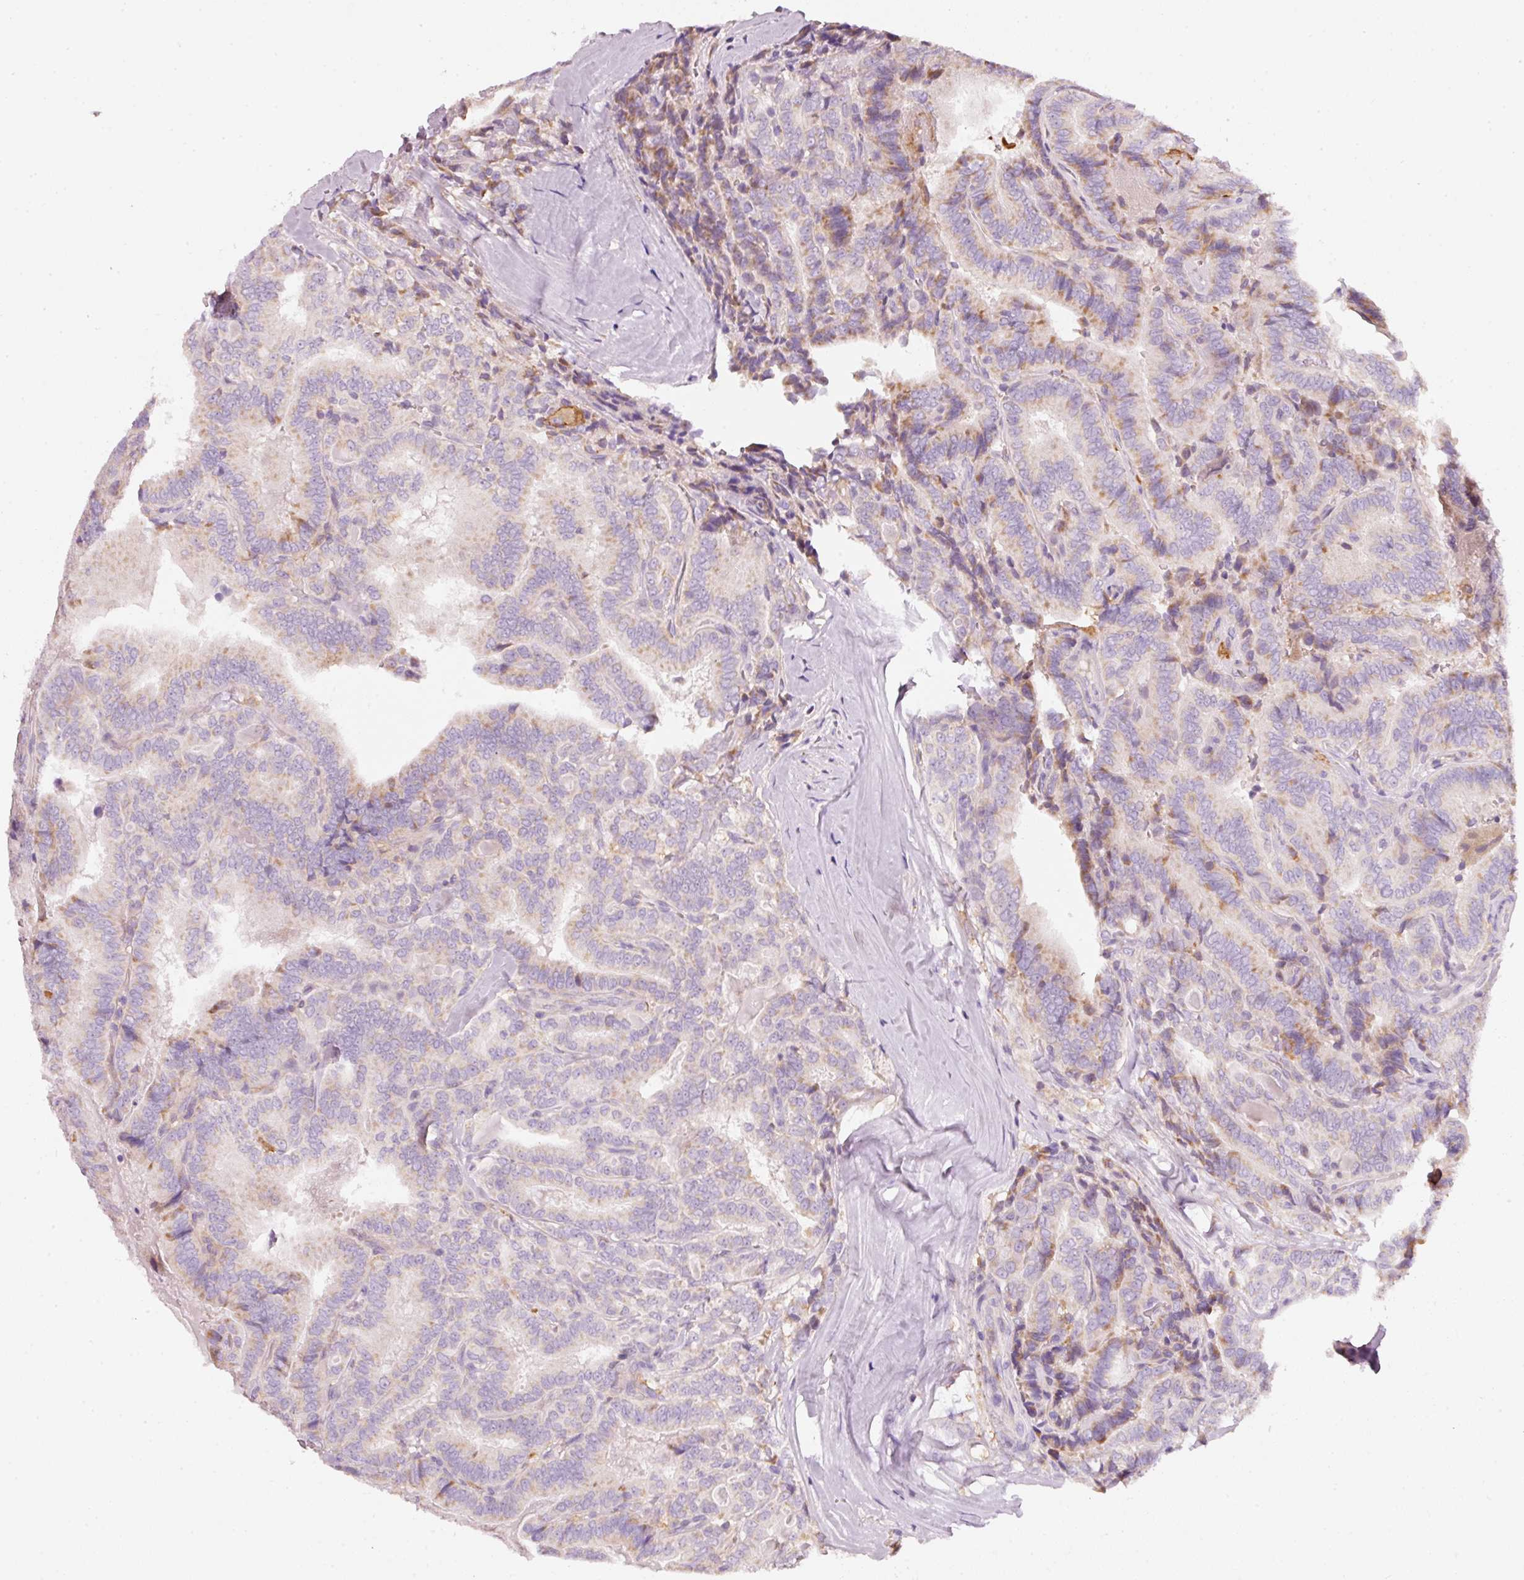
{"staining": {"intensity": "weak", "quantity": "<25%", "location": "cytoplasmic/membranous"}, "tissue": "thyroid cancer", "cell_type": "Tumor cells", "image_type": "cancer", "snomed": [{"axis": "morphology", "description": "Papillary adenocarcinoma, NOS"}, {"axis": "topography", "description": "Thyroid gland"}], "caption": "IHC of human thyroid papillary adenocarcinoma shows no staining in tumor cells. Nuclei are stained in blue.", "gene": "IQGAP2", "patient": {"sex": "male", "age": 61}}